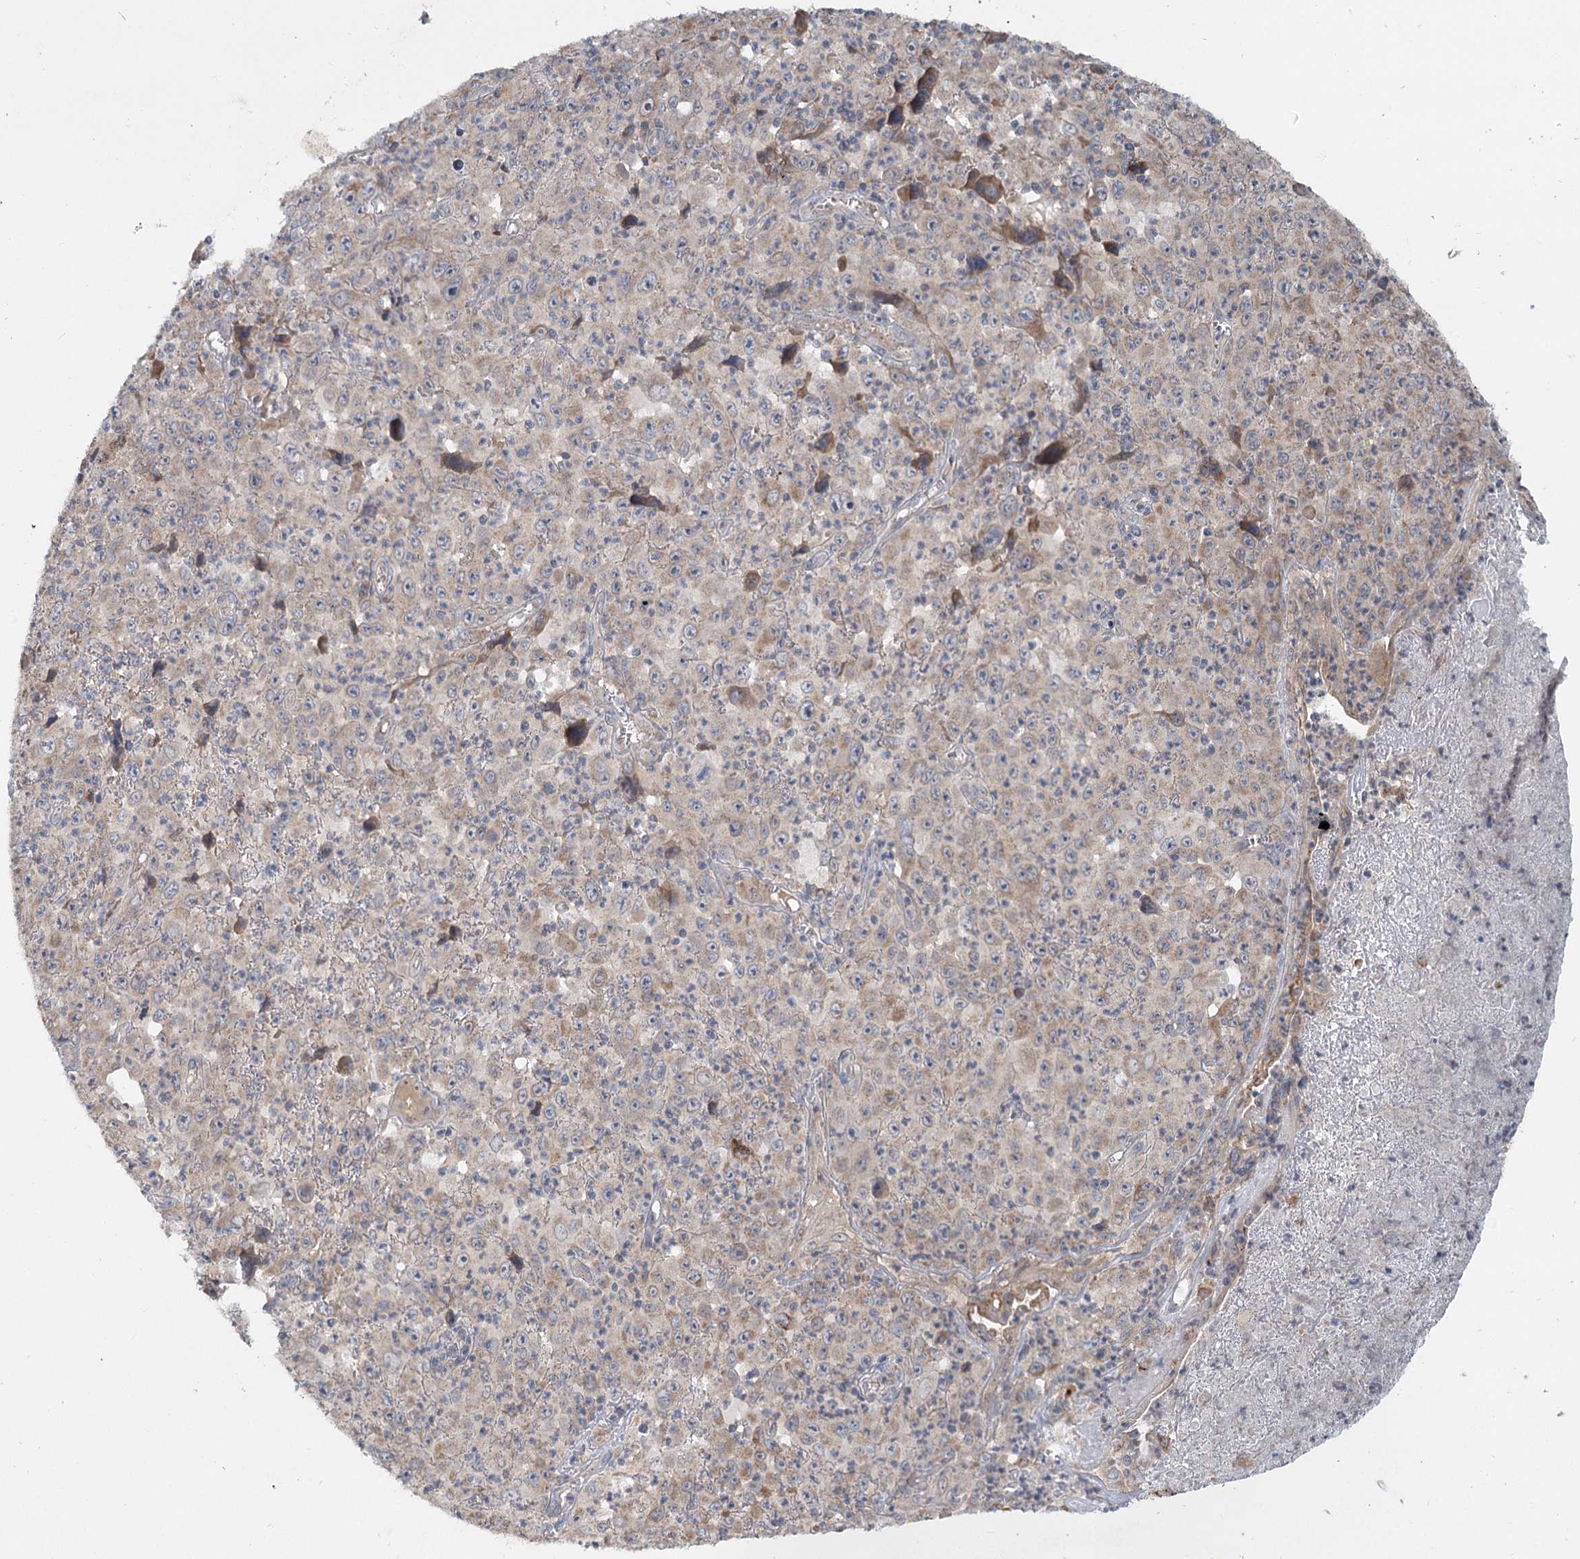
{"staining": {"intensity": "weak", "quantity": "<25%", "location": "cytoplasmic/membranous"}, "tissue": "melanoma", "cell_type": "Tumor cells", "image_type": "cancer", "snomed": [{"axis": "morphology", "description": "Malignant melanoma, Metastatic site"}, {"axis": "topography", "description": "Skin"}], "caption": "An immunohistochemistry (IHC) histopathology image of malignant melanoma (metastatic site) is shown. There is no staining in tumor cells of malignant melanoma (metastatic site).", "gene": "PYROXD2", "patient": {"sex": "female", "age": 56}}